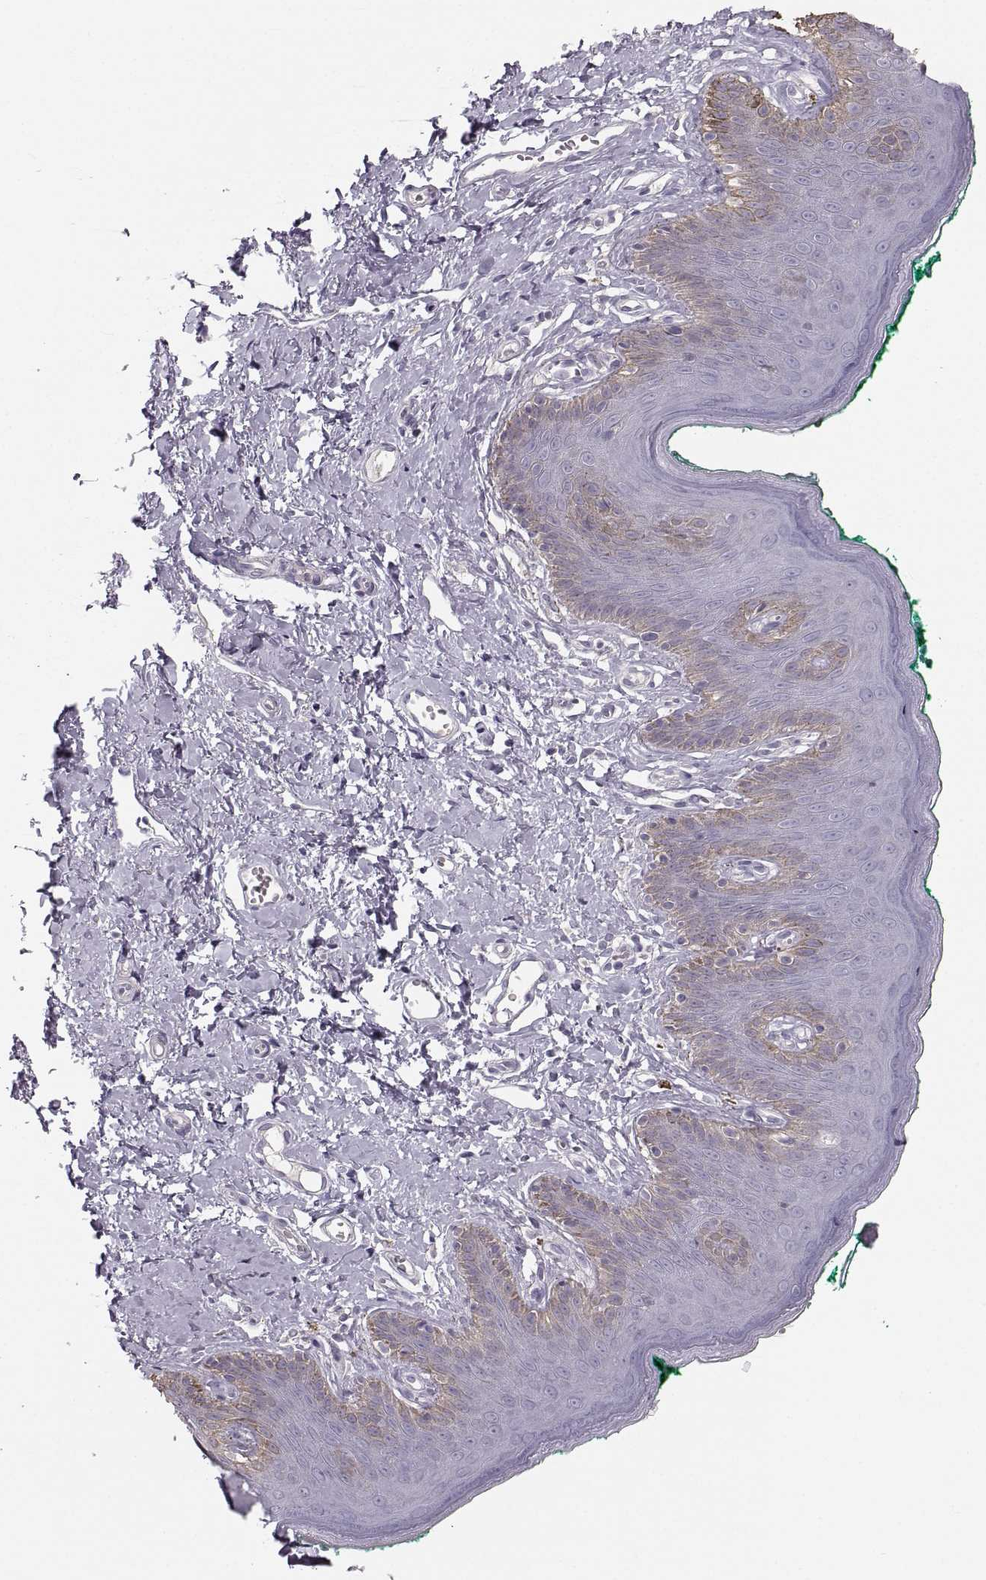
{"staining": {"intensity": "negative", "quantity": "none", "location": "none"}, "tissue": "skin", "cell_type": "Epidermal cells", "image_type": "normal", "snomed": [{"axis": "morphology", "description": "Normal tissue, NOS"}, {"axis": "topography", "description": "Vulva"}], "caption": "Skin was stained to show a protein in brown. There is no significant expression in epidermal cells. (DAB (3,3'-diaminobenzidine) immunohistochemistry with hematoxylin counter stain).", "gene": "RUNDC3A", "patient": {"sex": "female", "age": 66}}